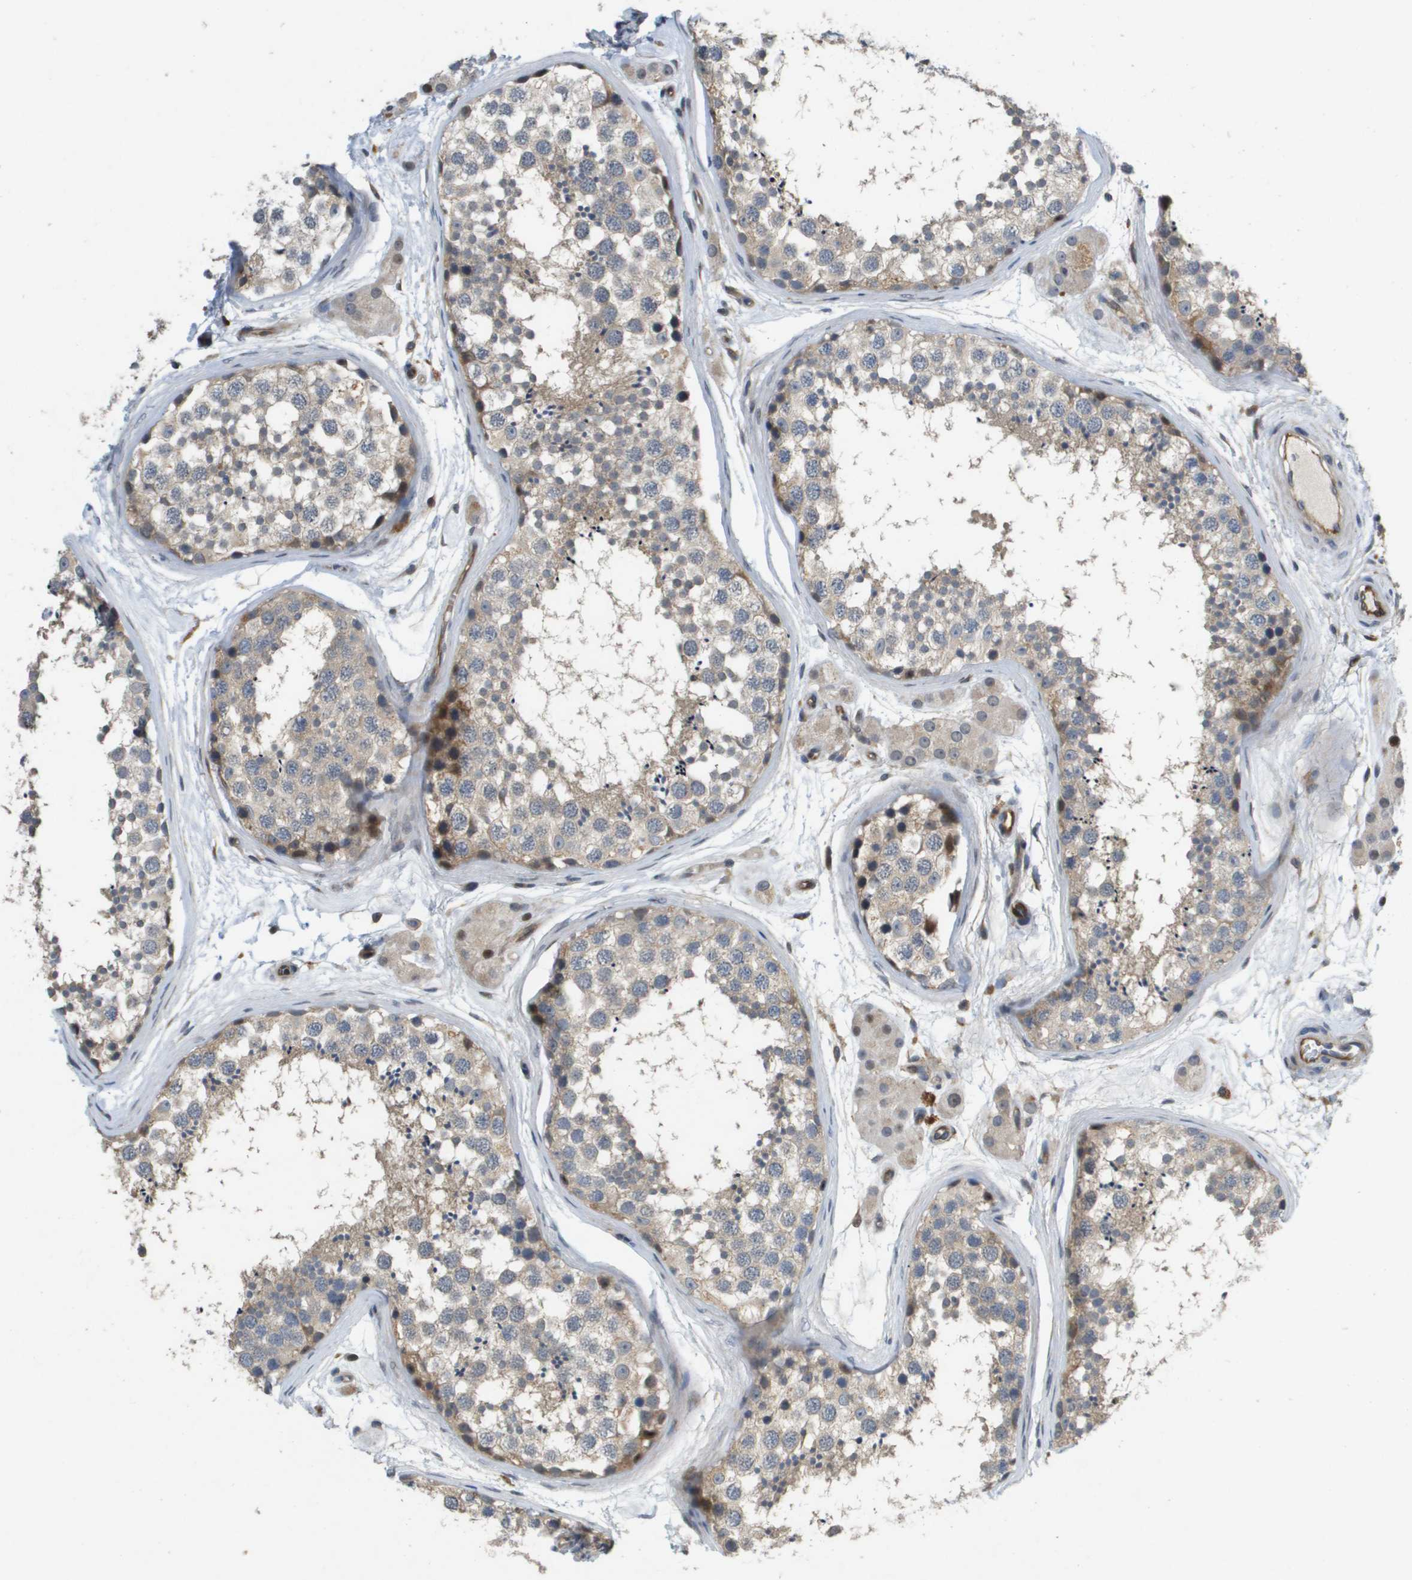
{"staining": {"intensity": "weak", "quantity": ">75%", "location": "cytoplasmic/membranous"}, "tissue": "testis", "cell_type": "Cells in seminiferous ducts", "image_type": "normal", "snomed": [{"axis": "morphology", "description": "Normal tissue, NOS"}, {"axis": "topography", "description": "Testis"}], "caption": "Immunohistochemistry staining of normal testis, which reveals low levels of weak cytoplasmic/membranous staining in approximately >75% of cells in seminiferous ducts indicating weak cytoplasmic/membranous protein expression. The staining was performed using DAB (3,3'-diaminobenzidine) (brown) for protein detection and nuclei were counterstained in hematoxylin (blue).", "gene": "SCN4B", "patient": {"sex": "male", "age": 56}}